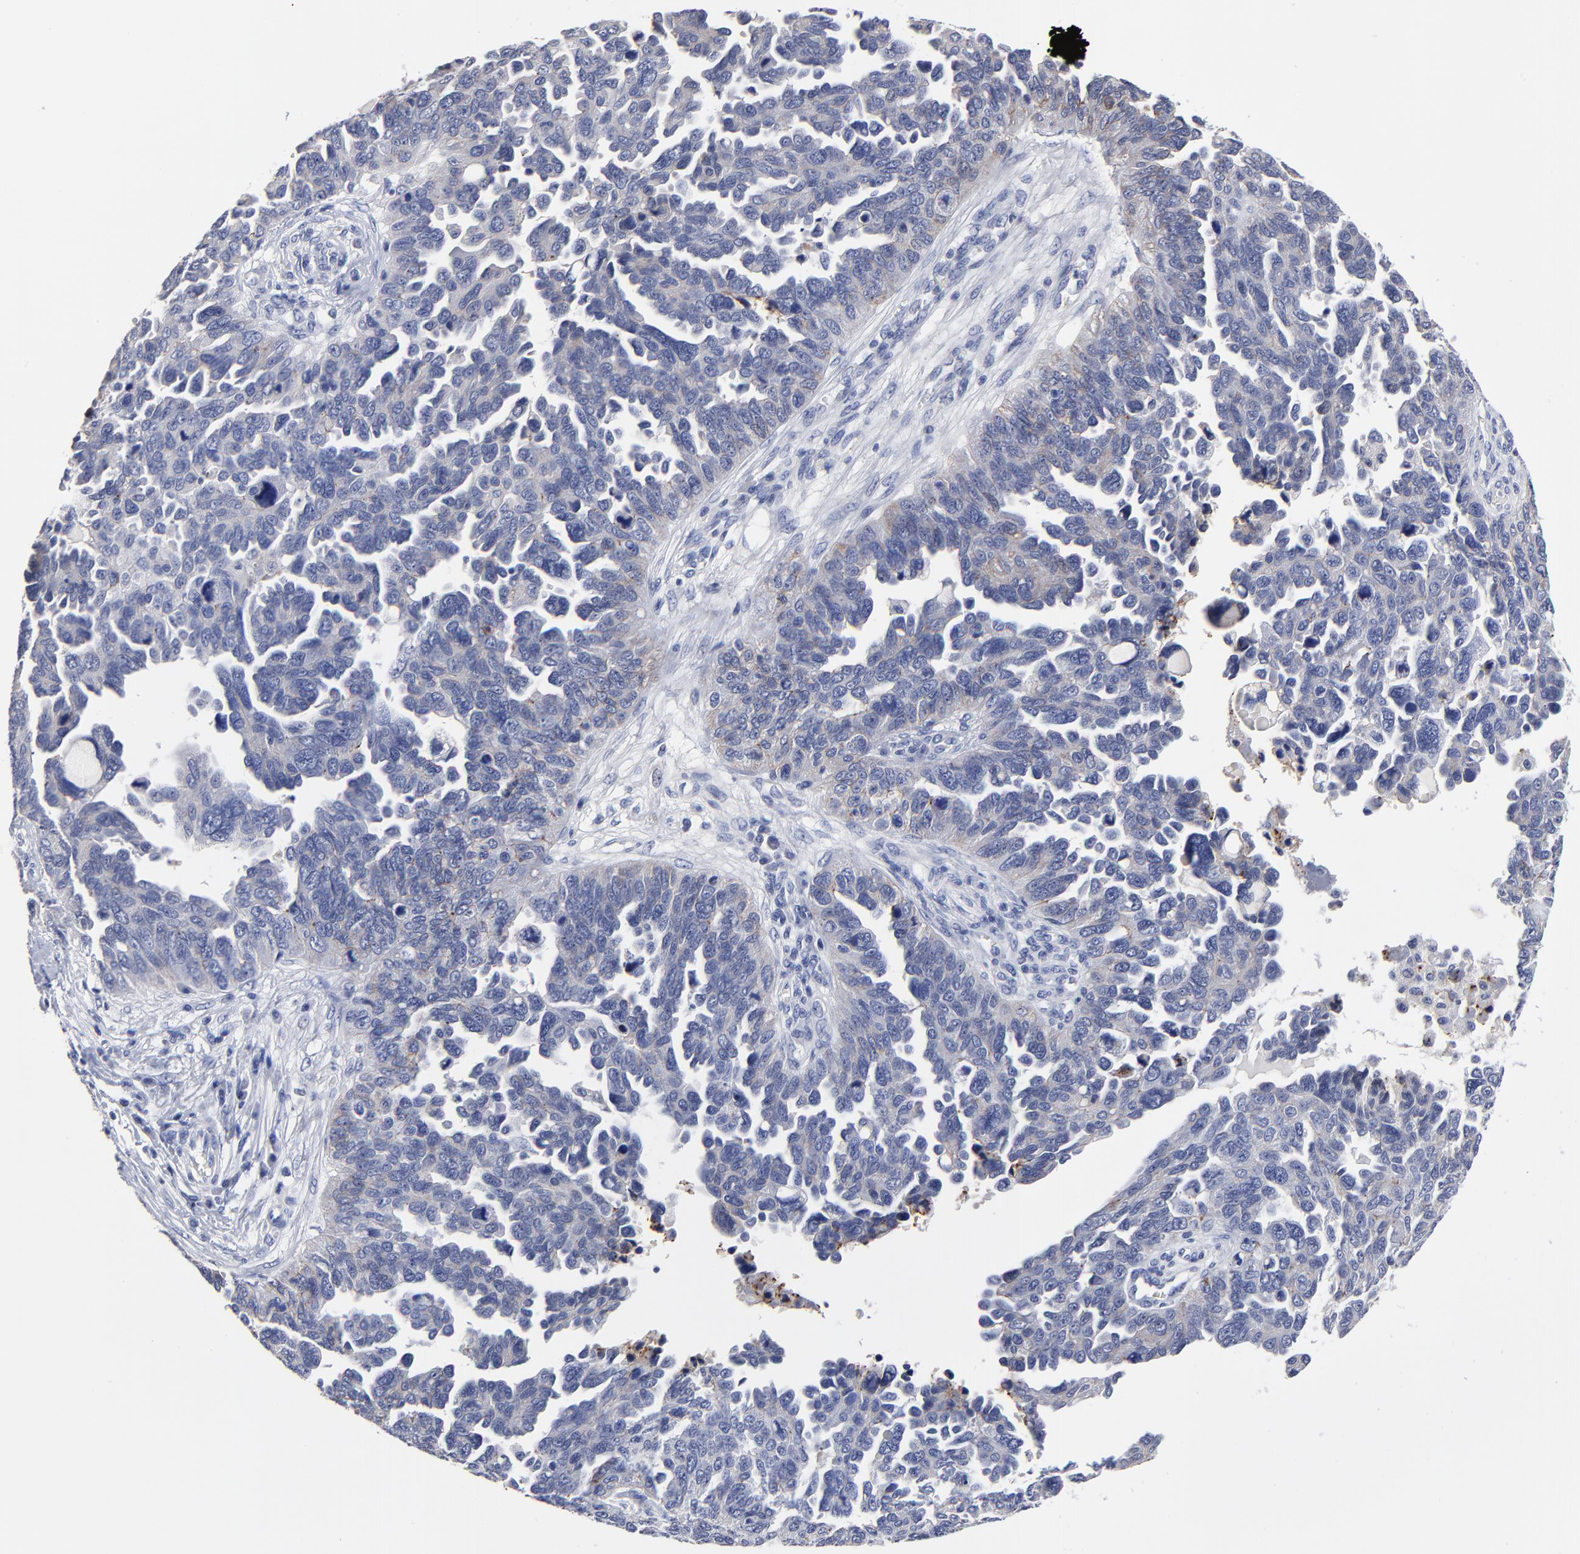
{"staining": {"intensity": "negative", "quantity": "none", "location": "none"}, "tissue": "ovarian cancer", "cell_type": "Tumor cells", "image_type": "cancer", "snomed": [{"axis": "morphology", "description": "Cystadenocarcinoma, serous, NOS"}, {"axis": "topography", "description": "Ovary"}], "caption": "The micrograph displays no significant expression in tumor cells of ovarian cancer.", "gene": "CXADR", "patient": {"sex": "female", "age": 64}}